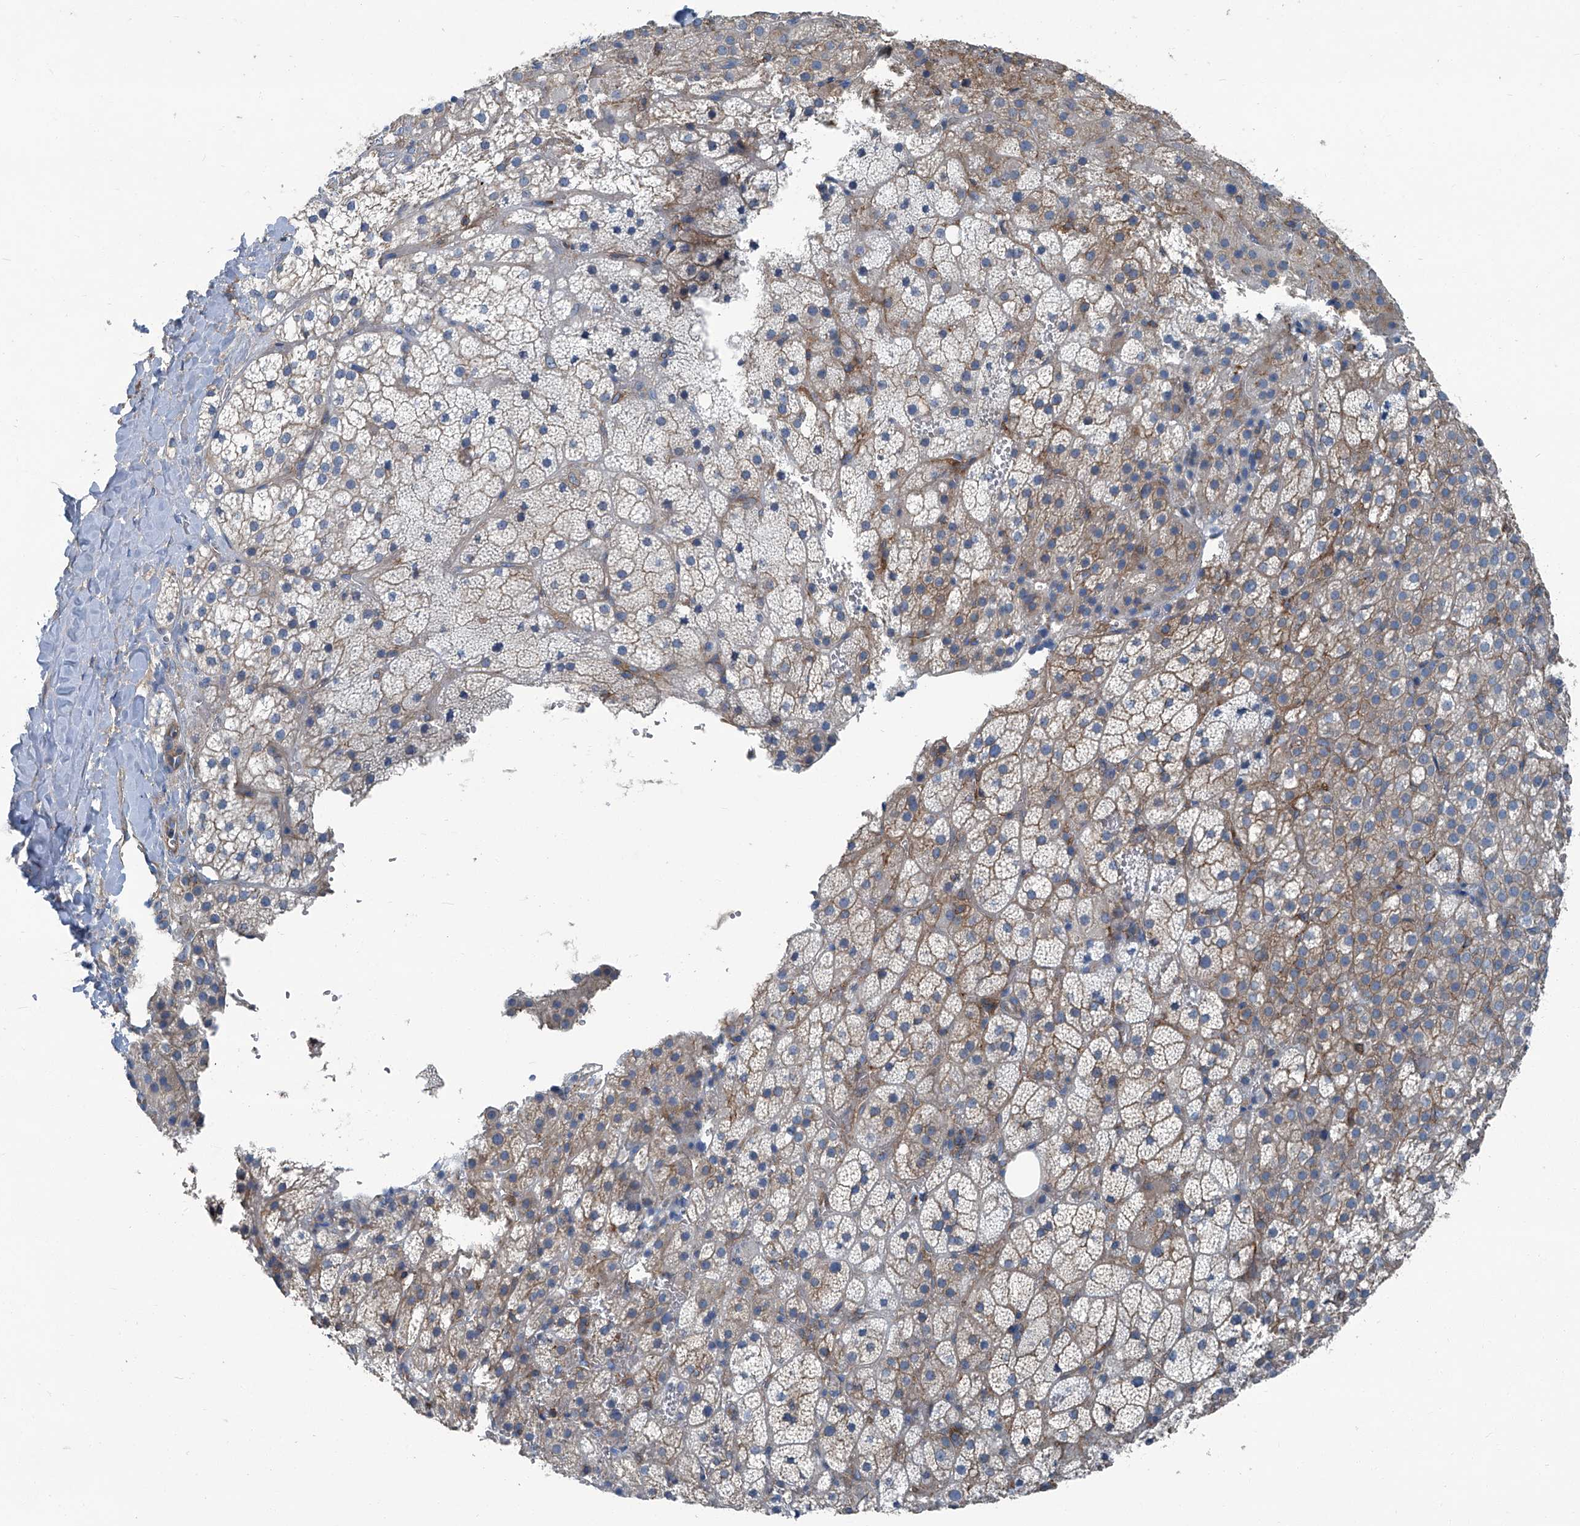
{"staining": {"intensity": "weak", "quantity": "<25%", "location": "cytoplasmic/membranous"}, "tissue": "adrenal gland", "cell_type": "Glandular cells", "image_type": "normal", "snomed": [{"axis": "morphology", "description": "Normal tissue, NOS"}, {"axis": "topography", "description": "Adrenal gland"}], "caption": "The immunohistochemistry (IHC) image has no significant positivity in glandular cells of adrenal gland. Nuclei are stained in blue.", "gene": "SEPTIN7", "patient": {"sex": "female", "age": 59}}